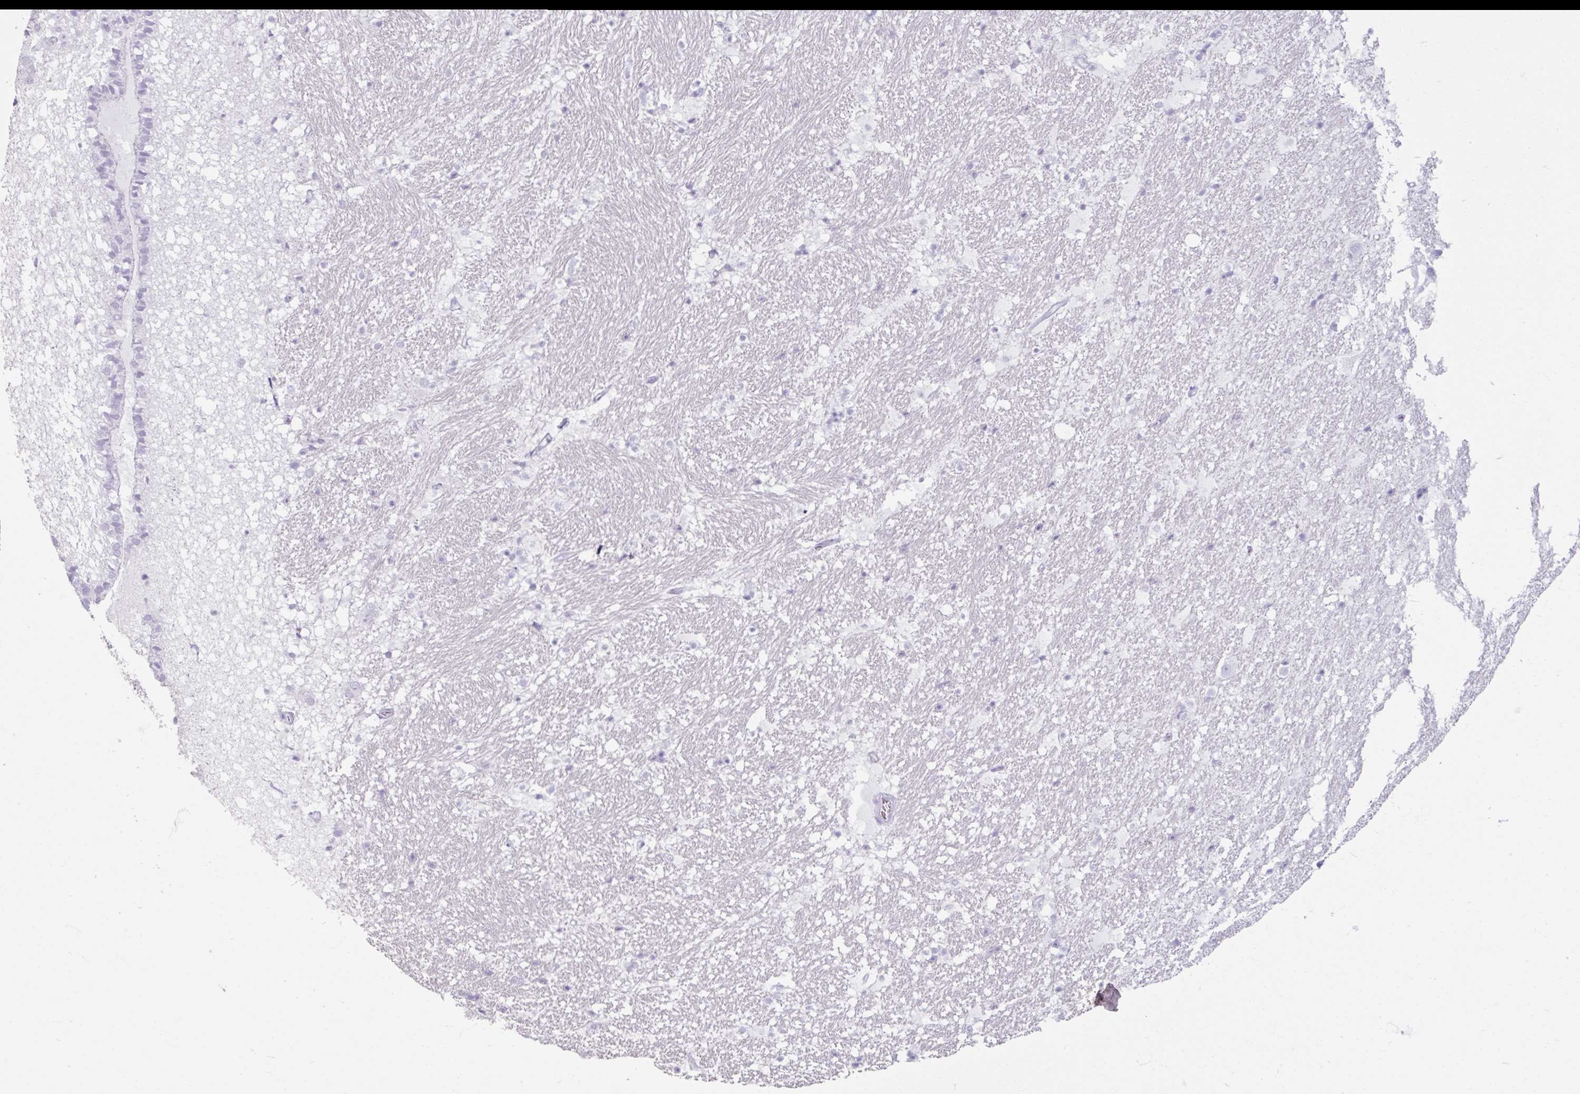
{"staining": {"intensity": "negative", "quantity": "none", "location": "none"}, "tissue": "hippocampus", "cell_type": "Glial cells", "image_type": "normal", "snomed": [{"axis": "morphology", "description": "Normal tissue, NOS"}, {"axis": "topography", "description": "Hippocampus"}], "caption": "IHC micrograph of benign hippocampus: human hippocampus stained with DAB (3,3'-diaminobenzidine) shows no significant protein positivity in glial cells.", "gene": "ARG1", "patient": {"sex": "male", "age": 37}}